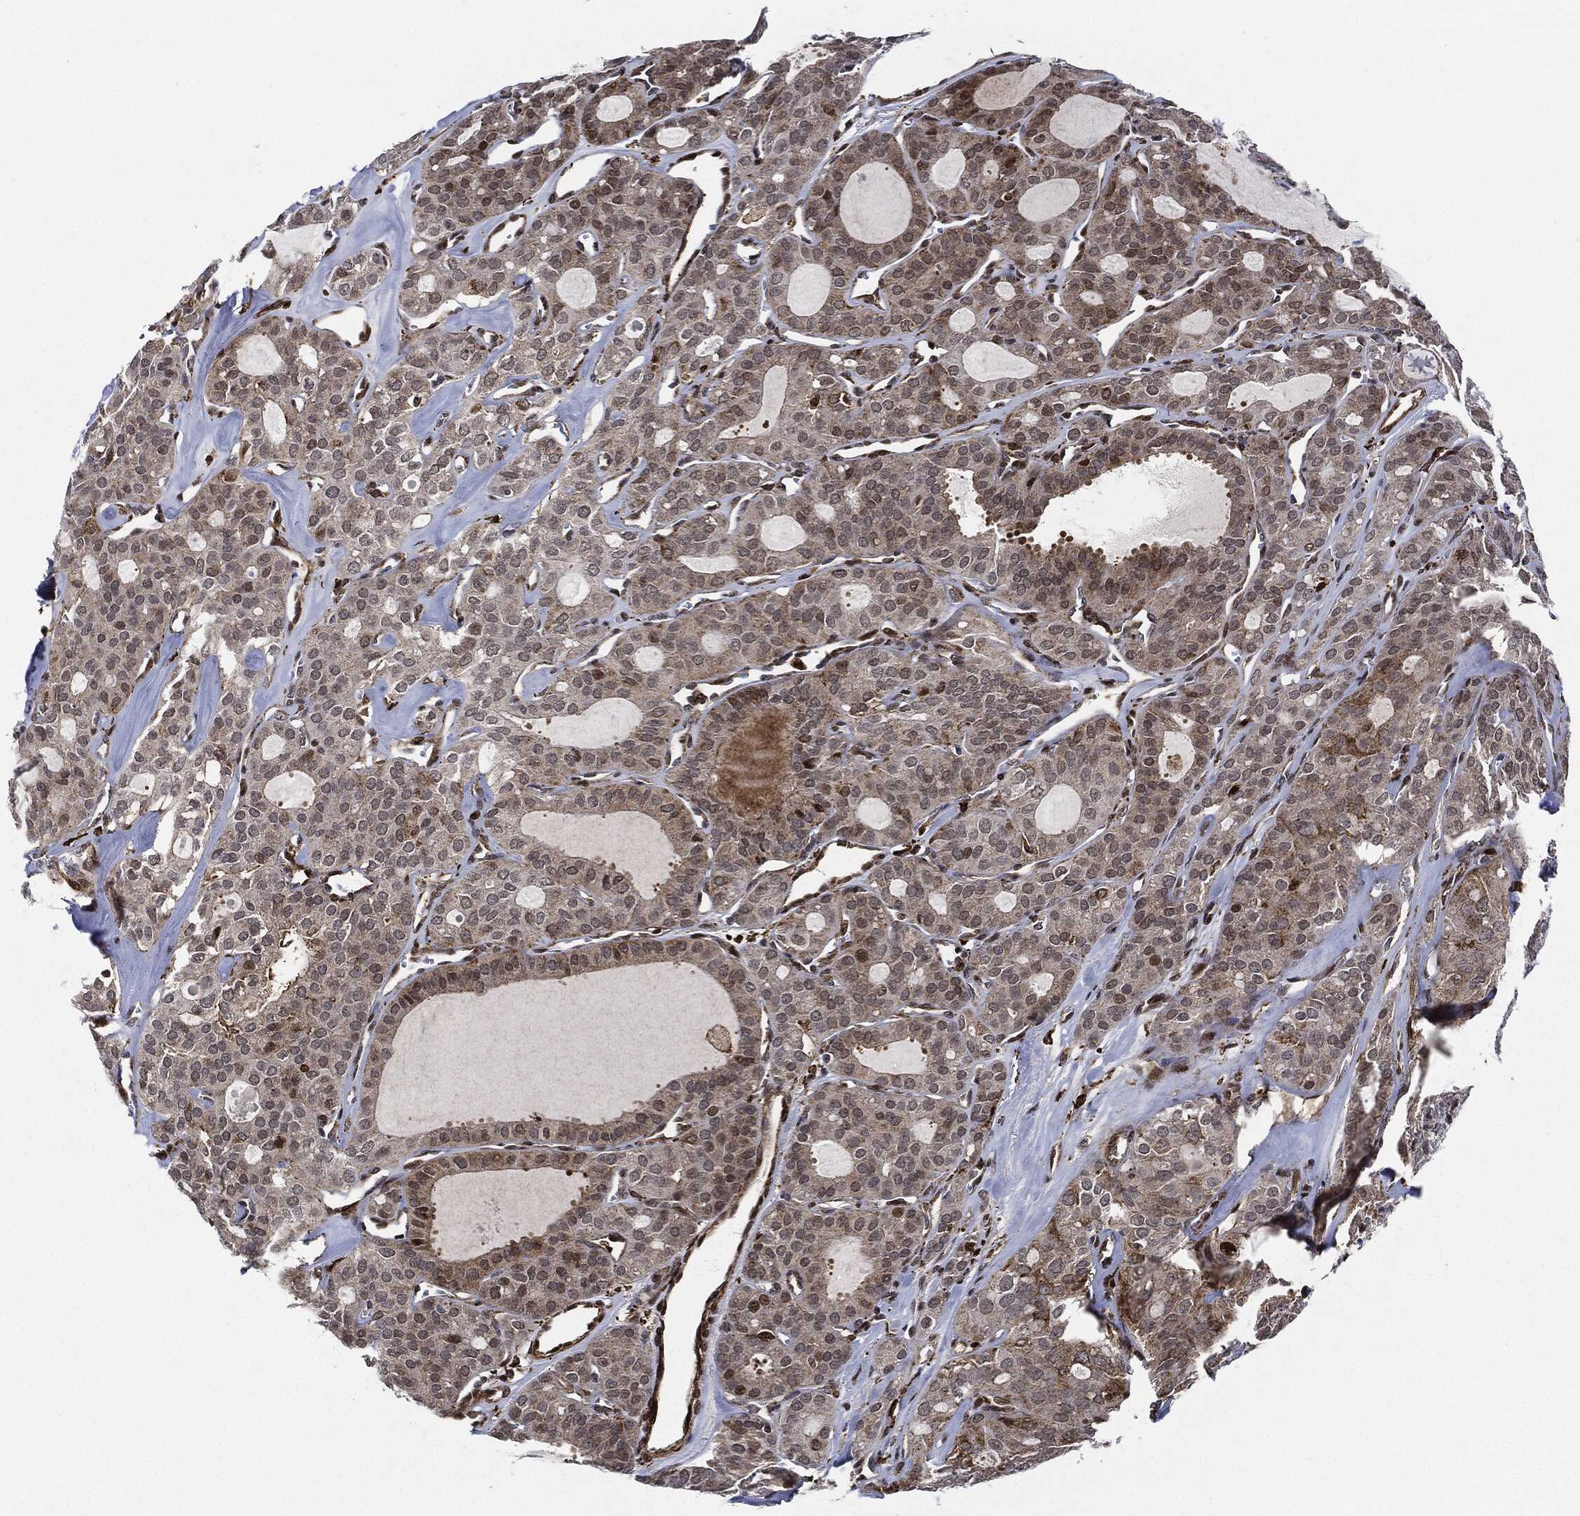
{"staining": {"intensity": "moderate", "quantity": "<25%", "location": "nuclear"}, "tissue": "thyroid cancer", "cell_type": "Tumor cells", "image_type": "cancer", "snomed": [{"axis": "morphology", "description": "Follicular adenoma carcinoma, NOS"}, {"axis": "topography", "description": "Thyroid gland"}], "caption": "DAB (3,3'-diaminobenzidine) immunohistochemical staining of thyroid follicular adenoma carcinoma demonstrates moderate nuclear protein staining in about <25% of tumor cells.", "gene": "NANOS3", "patient": {"sex": "male", "age": 75}}